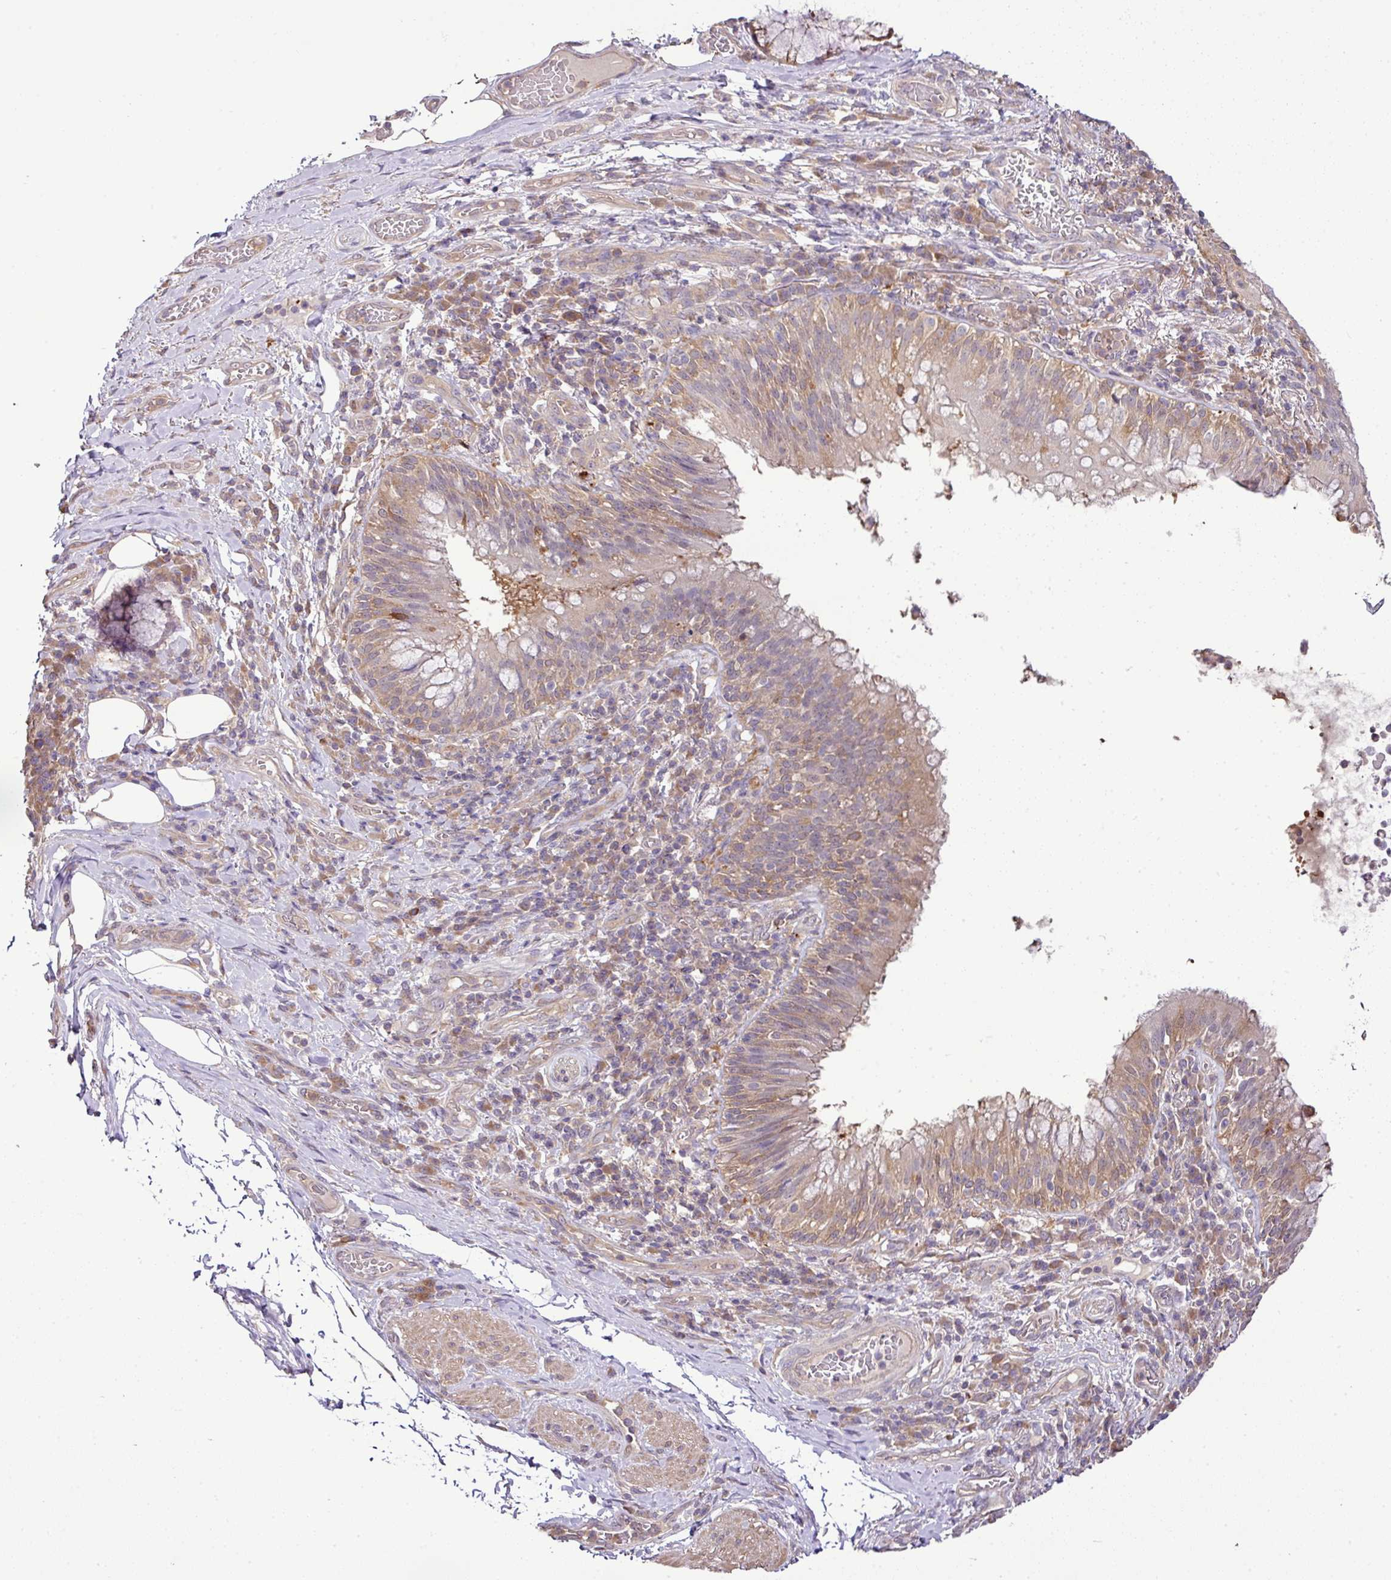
{"staining": {"intensity": "weak", "quantity": "25%-75%", "location": "cytoplasmic/membranous"}, "tissue": "bronchus", "cell_type": "Respiratory epithelial cells", "image_type": "normal", "snomed": [{"axis": "morphology", "description": "Normal tissue, NOS"}, {"axis": "topography", "description": "Cartilage tissue"}, {"axis": "topography", "description": "Bronchus"}], "caption": "Protein staining demonstrates weak cytoplasmic/membranous positivity in approximately 25%-75% of respiratory epithelial cells in normal bronchus. (IHC, brightfield microscopy, high magnification).", "gene": "TMEM107", "patient": {"sex": "male", "age": 56}}